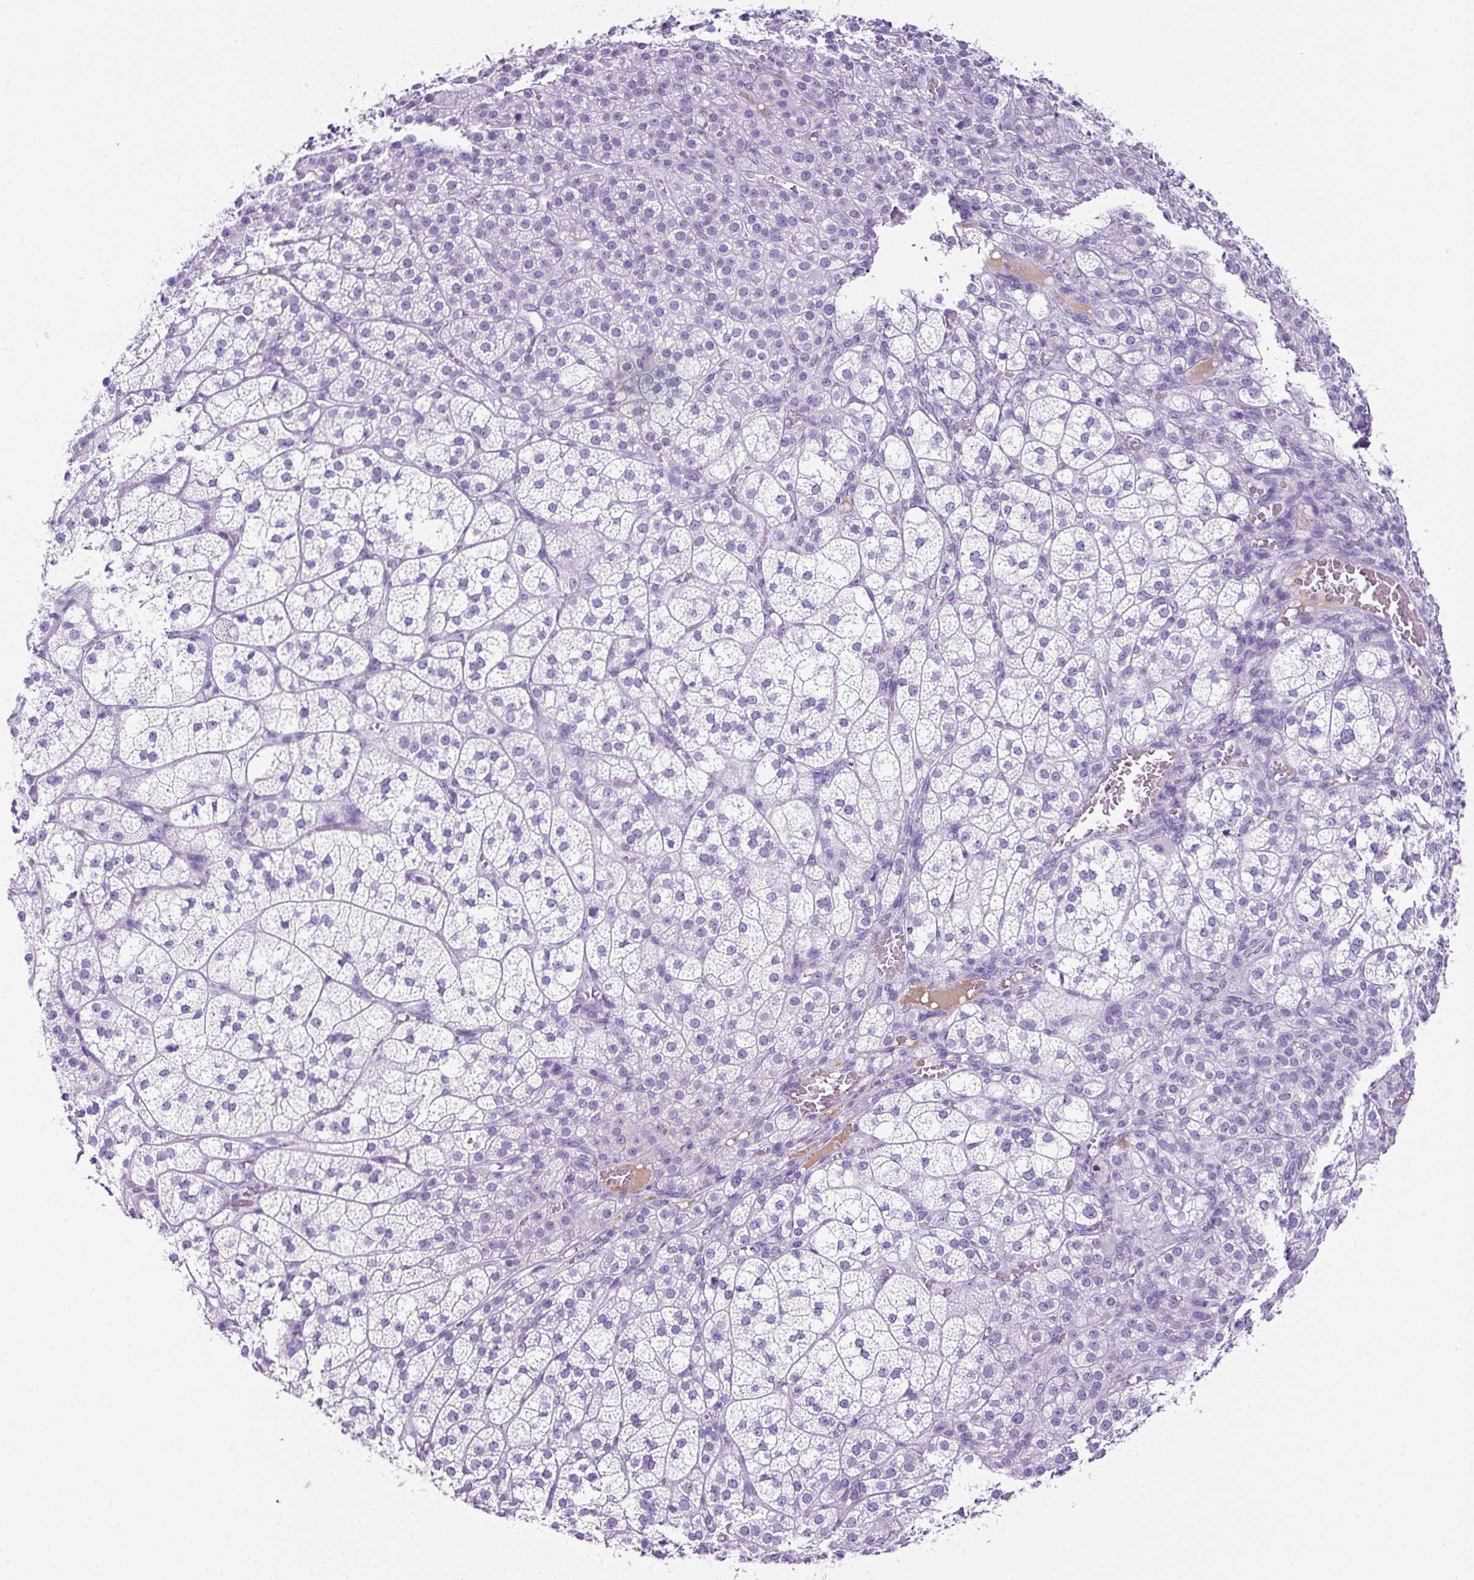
{"staining": {"intensity": "negative", "quantity": "none", "location": "none"}, "tissue": "adrenal gland", "cell_type": "Glandular cells", "image_type": "normal", "snomed": [{"axis": "morphology", "description": "Normal tissue, NOS"}, {"axis": "topography", "description": "Adrenal gland"}], "caption": "Human adrenal gland stained for a protein using immunohistochemistry (IHC) displays no staining in glandular cells.", "gene": "TMEM200B", "patient": {"sex": "female", "age": 60}}